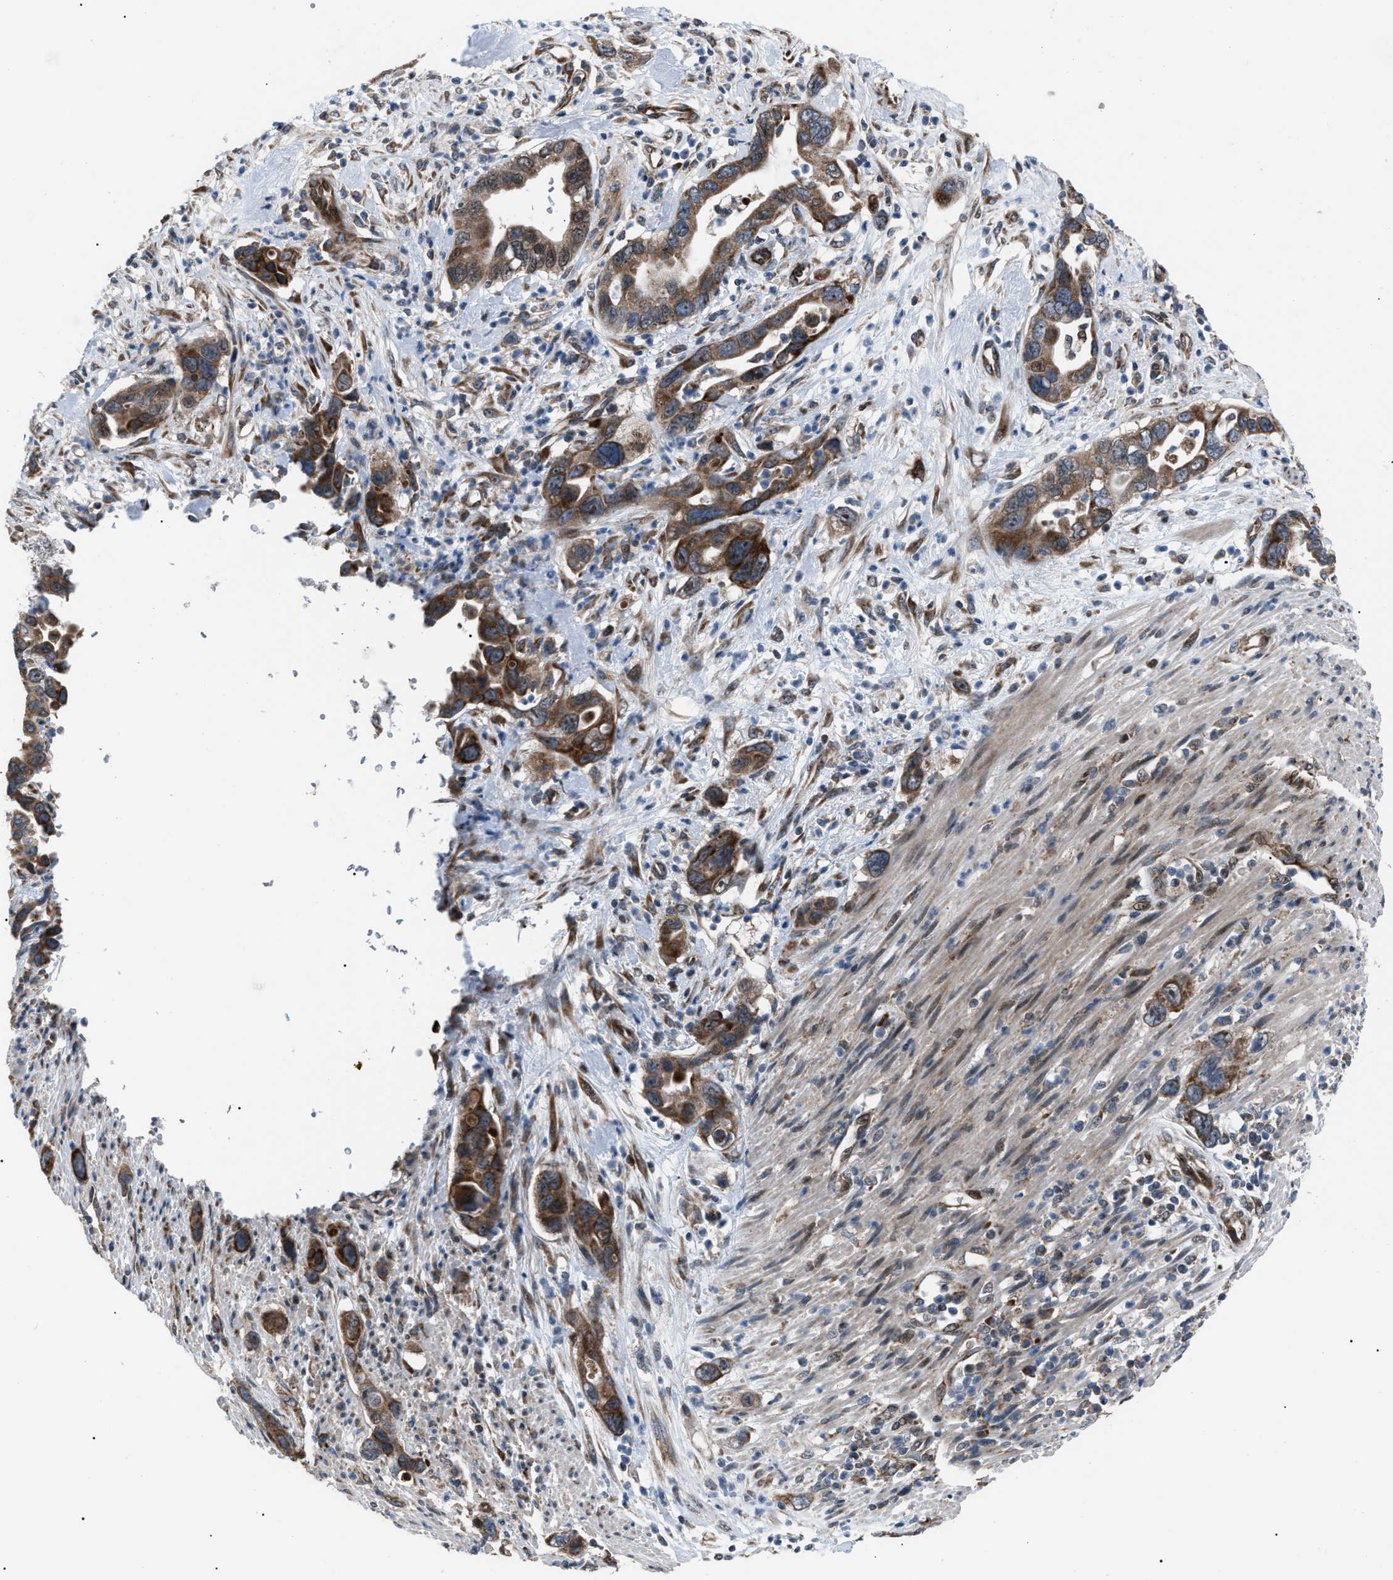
{"staining": {"intensity": "strong", "quantity": ">75%", "location": "cytoplasmic/membranous"}, "tissue": "pancreatic cancer", "cell_type": "Tumor cells", "image_type": "cancer", "snomed": [{"axis": "morphology", "description": "Adenocarcinoma, NOS"}, {"axis": "topography", "description": "Pancreas"}], "caption": "DAB immunohistochemical staining of human pancreatic adenocarcinoma displays strong cytoplasmic/membranous protein positivity in approximately >75% of tumor cells.", "gene": "AGO2", "patient": {"sex": "female", "age": 70}}